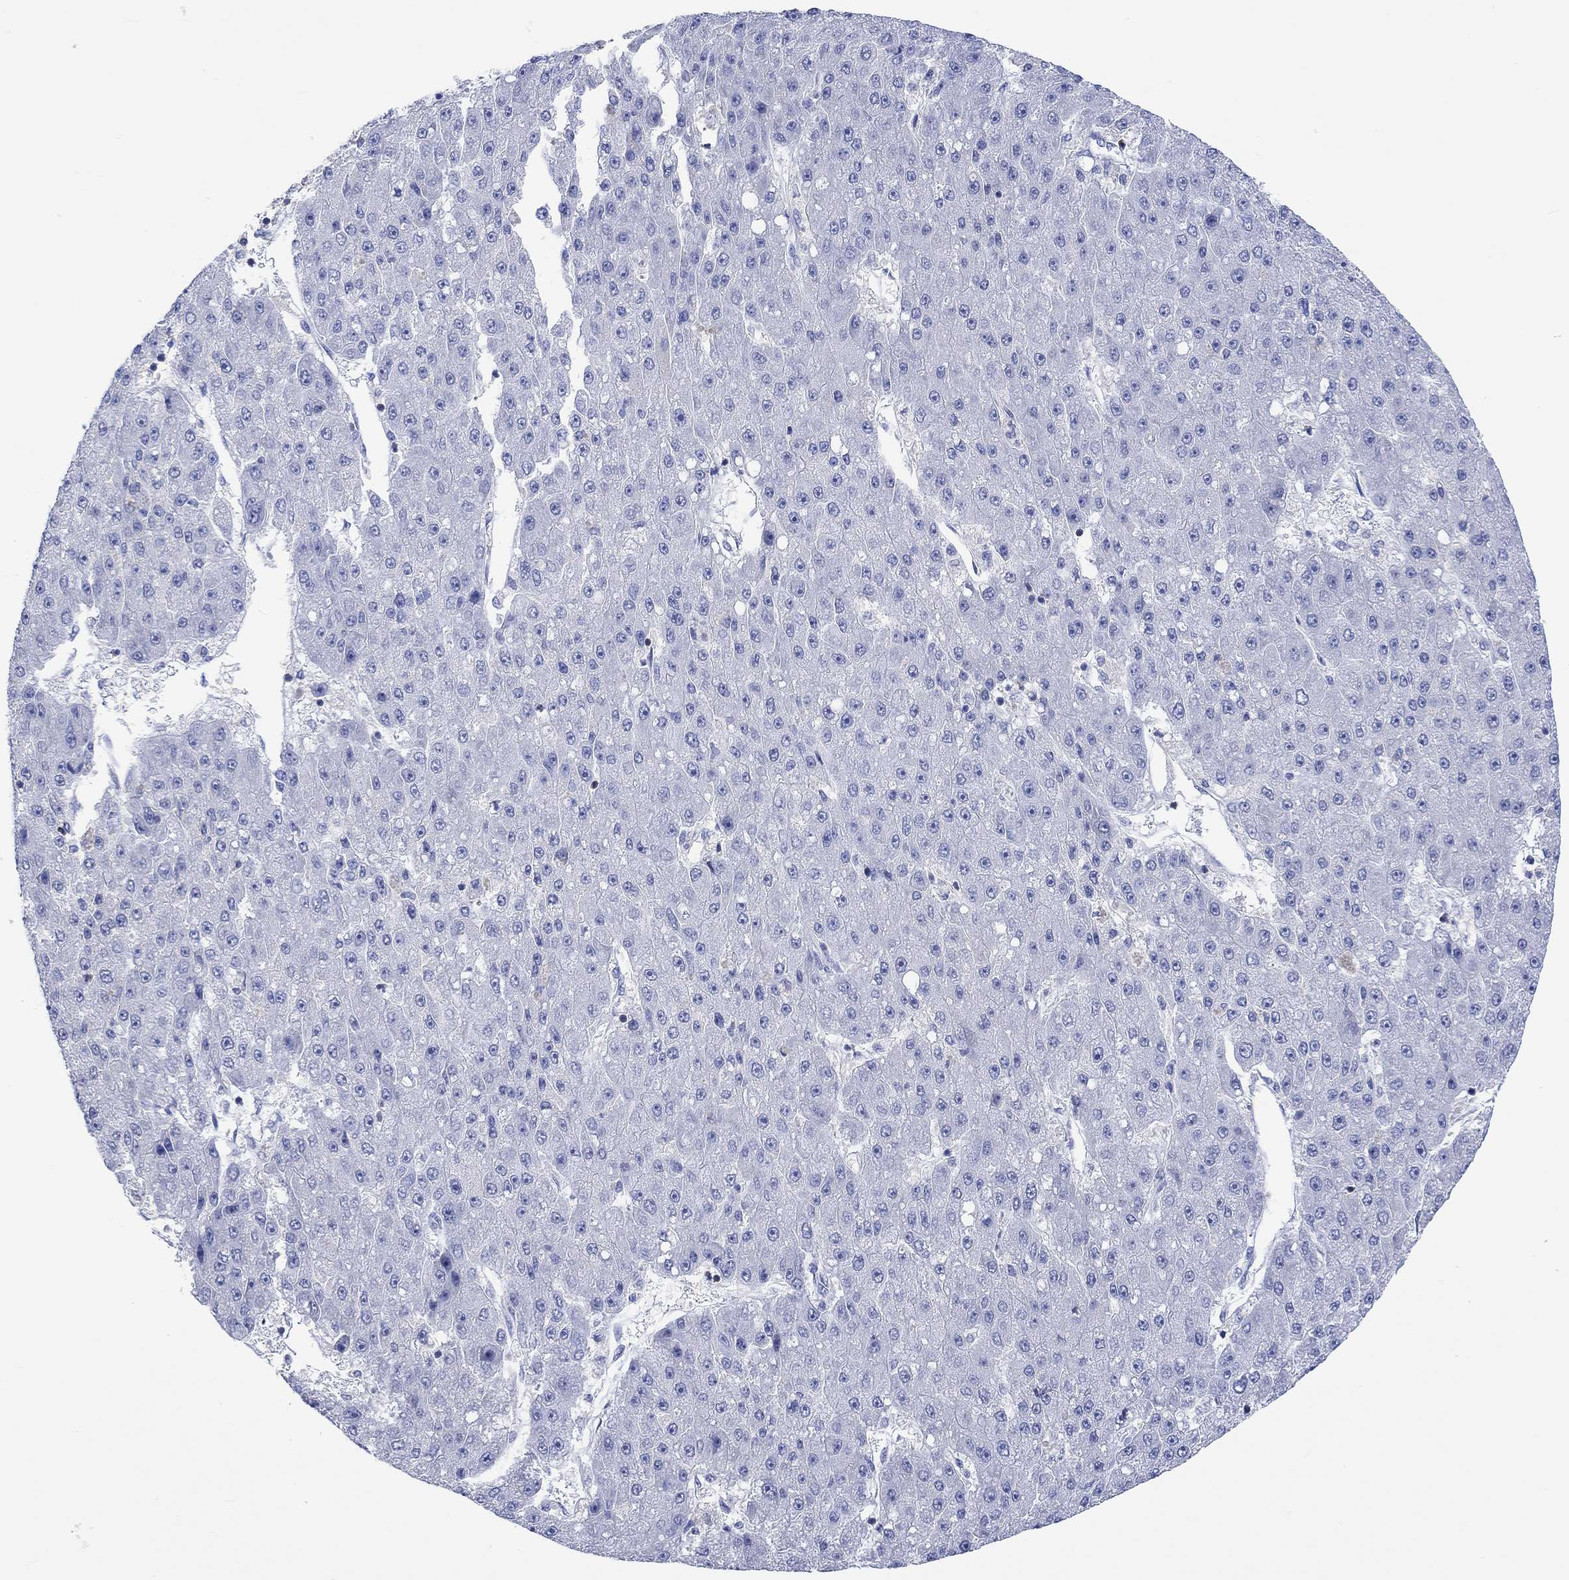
{"staining": {"intensity": "negative", "quantity": "none", "location": "none"}, "tissue": "liver cancer", "cell_type": "Tumor cells", "image_type": "cancer", "snomed": [{"axis": "morphology", "description": "Carcinoma, Hepatocellular, NOS"}, {"axis": "topography", "description": "Liver"}], "caption": "Liver cancer (hepatocellular carcinoma) was stained to show a protein in brown. There is no significant staining in tumor cells. (Stains: DAB (3,3'-diaminobenzidine) IHC with hematoxylin counter stain, Microscopy: brightfield microscopy at high magnification).", "gene": "GCM1", "patient": {"sex": "male", "age": 67}}